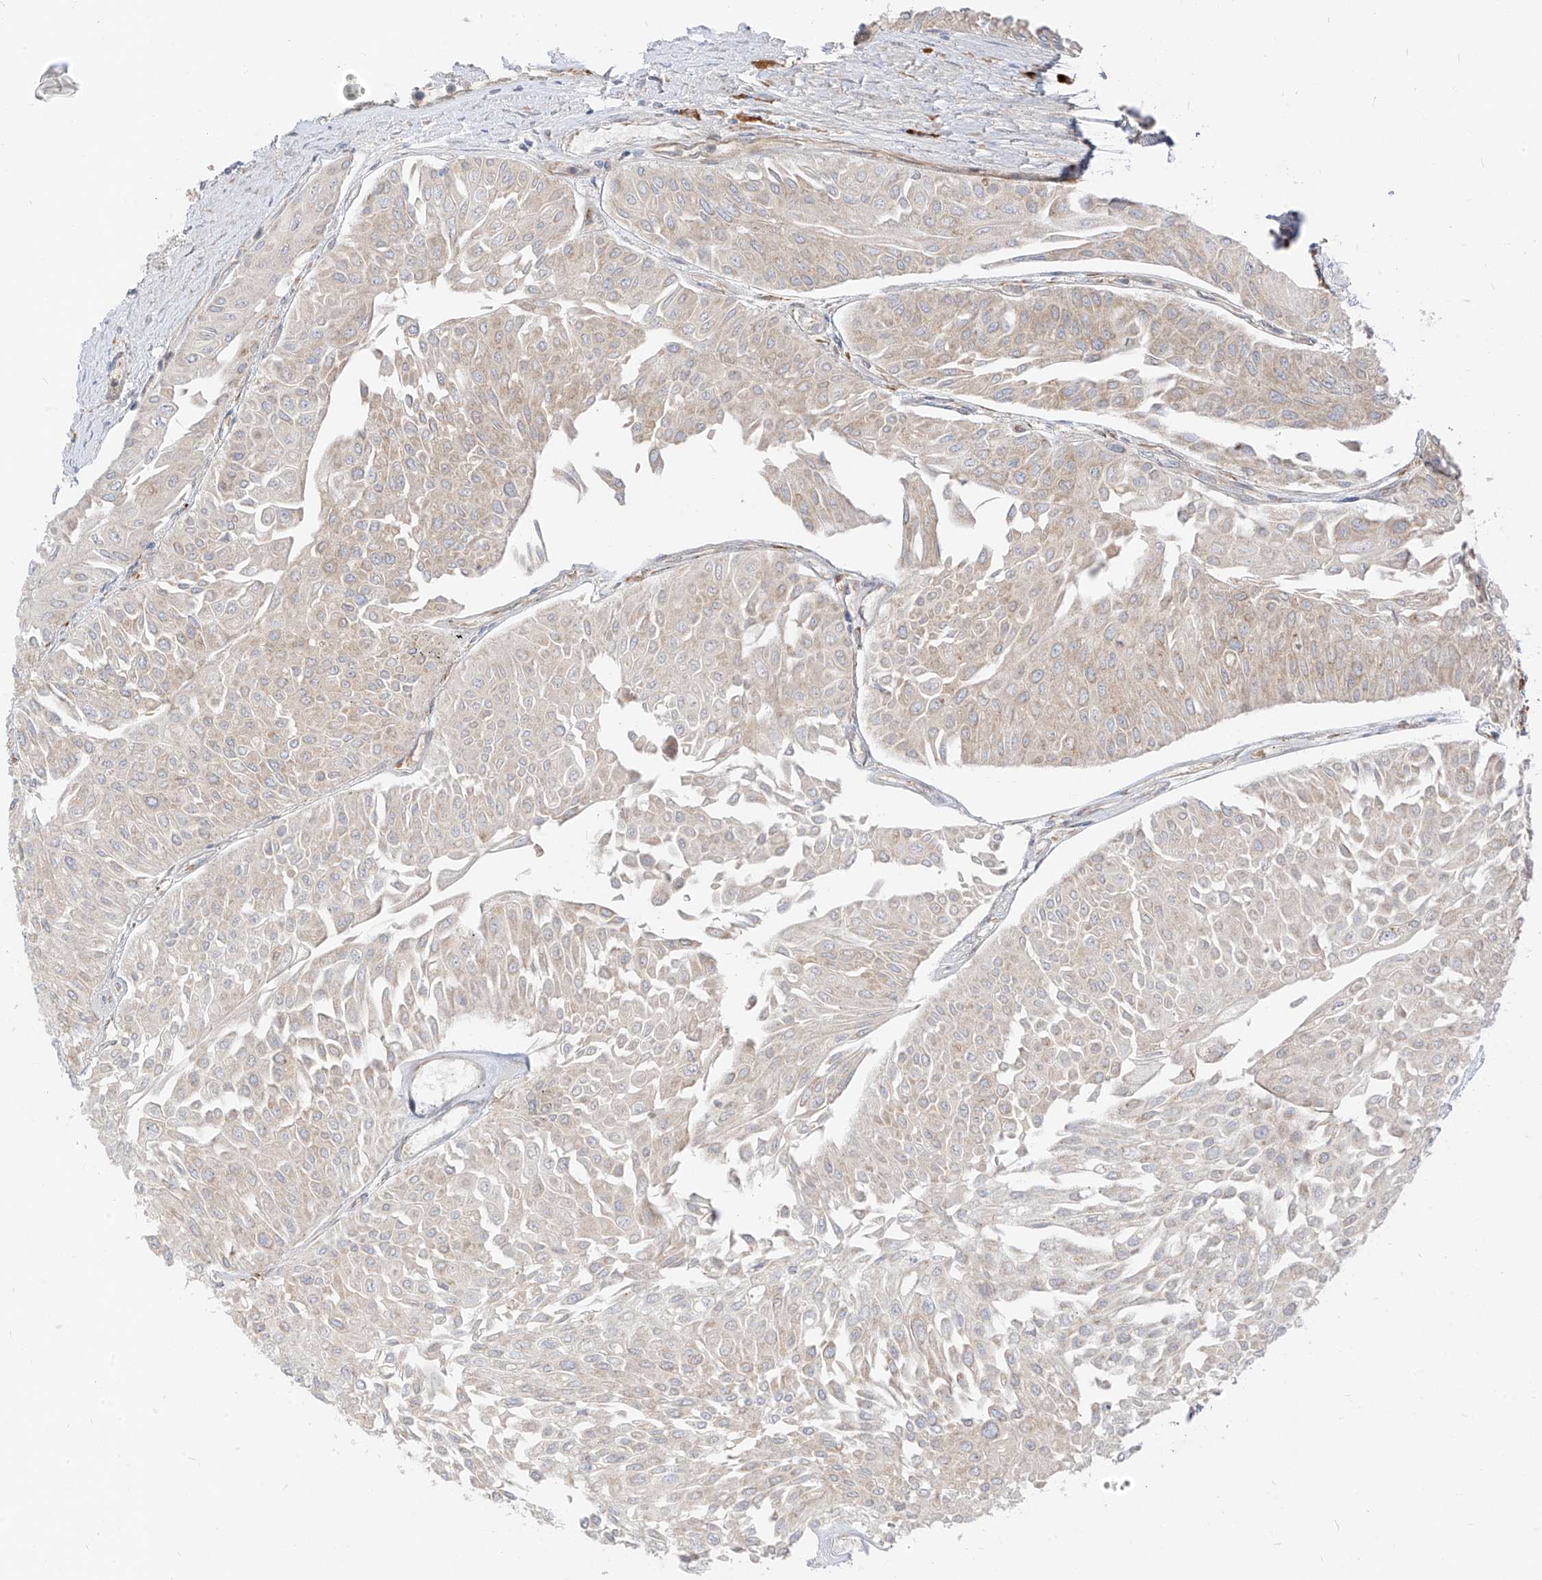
{"staining": {"intensity": "weak", "quantity": "25%-75%", "location": "cytoplasmic/membranous"}, "tissue": "urothelial cancer", "cell_type": "Tumor cells", "image_type": "cancer", "snomed": [{"axis": "morphology", "description": "Urothelial carcinoma, Low grade"}, {"axis": "topography", "description": "Urinary bladder"}], "caption": "This photomicrograph reveals low-grade urothelial carcinoma stained with immunohistochemistry (IHC) to label a protein in brown. The cytoplasmic/membranous of tumor cells show weak positivity for the protein. Nuclei are counter-stained blue.", "gene": "STT3A", "patient": {"sex": "male", "age": 67}}